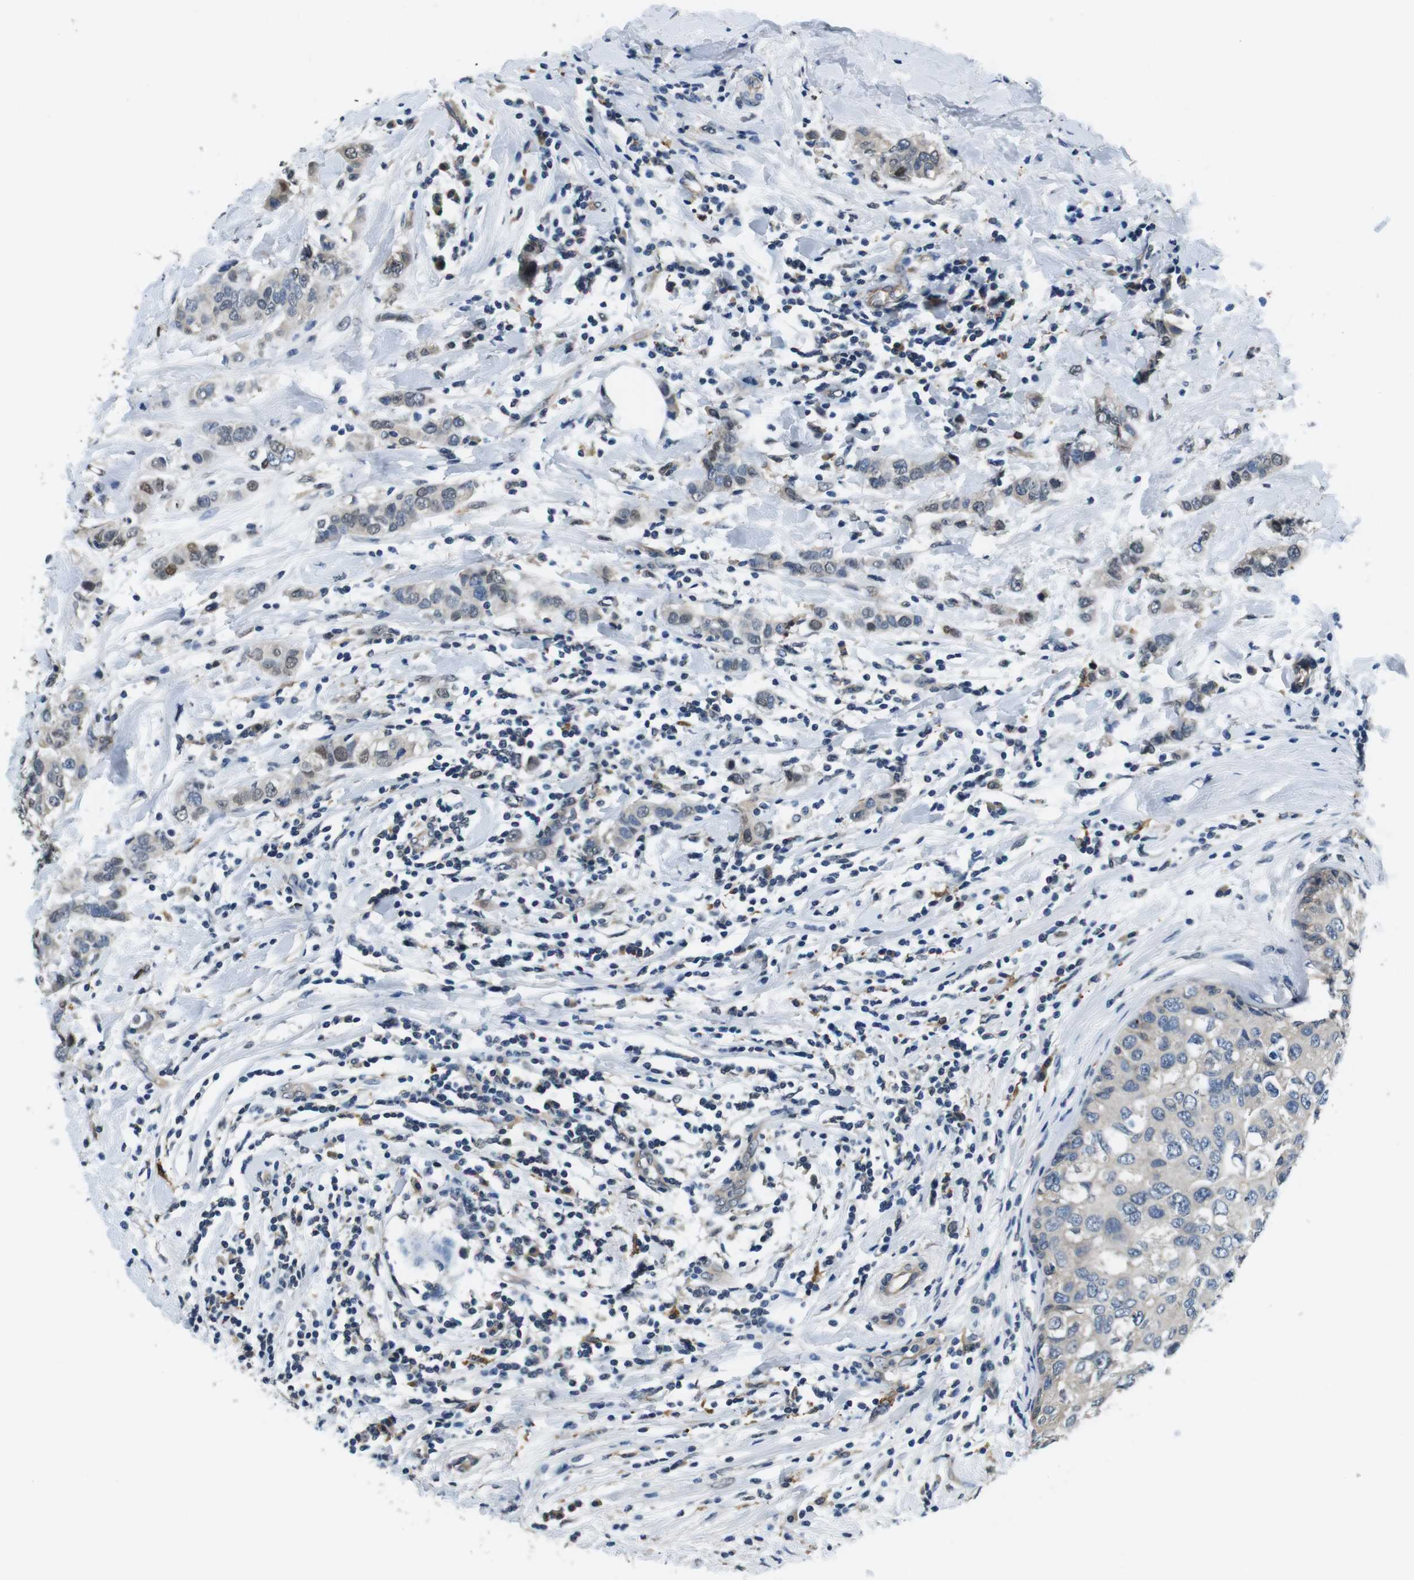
{"staining": {"intensity": "weak", "quantity": "<25%", "location": "nuclear"}, "tissue": "breast cancer", "cell_type": "Tumor cells", "image_type": "cancer", "snomed": [{"axis": "morphology", "description": "Duct carcinoma"}, {"axis": "topography", "description": "Breast"}], "caption": "This is an immunohistochemistry (IHC) image of infiltrating ductal carcinoma (breast). There is no expression in tumor cells.", "gene": "CD163L1", "patient": {"sex": "female", "age": 50}}